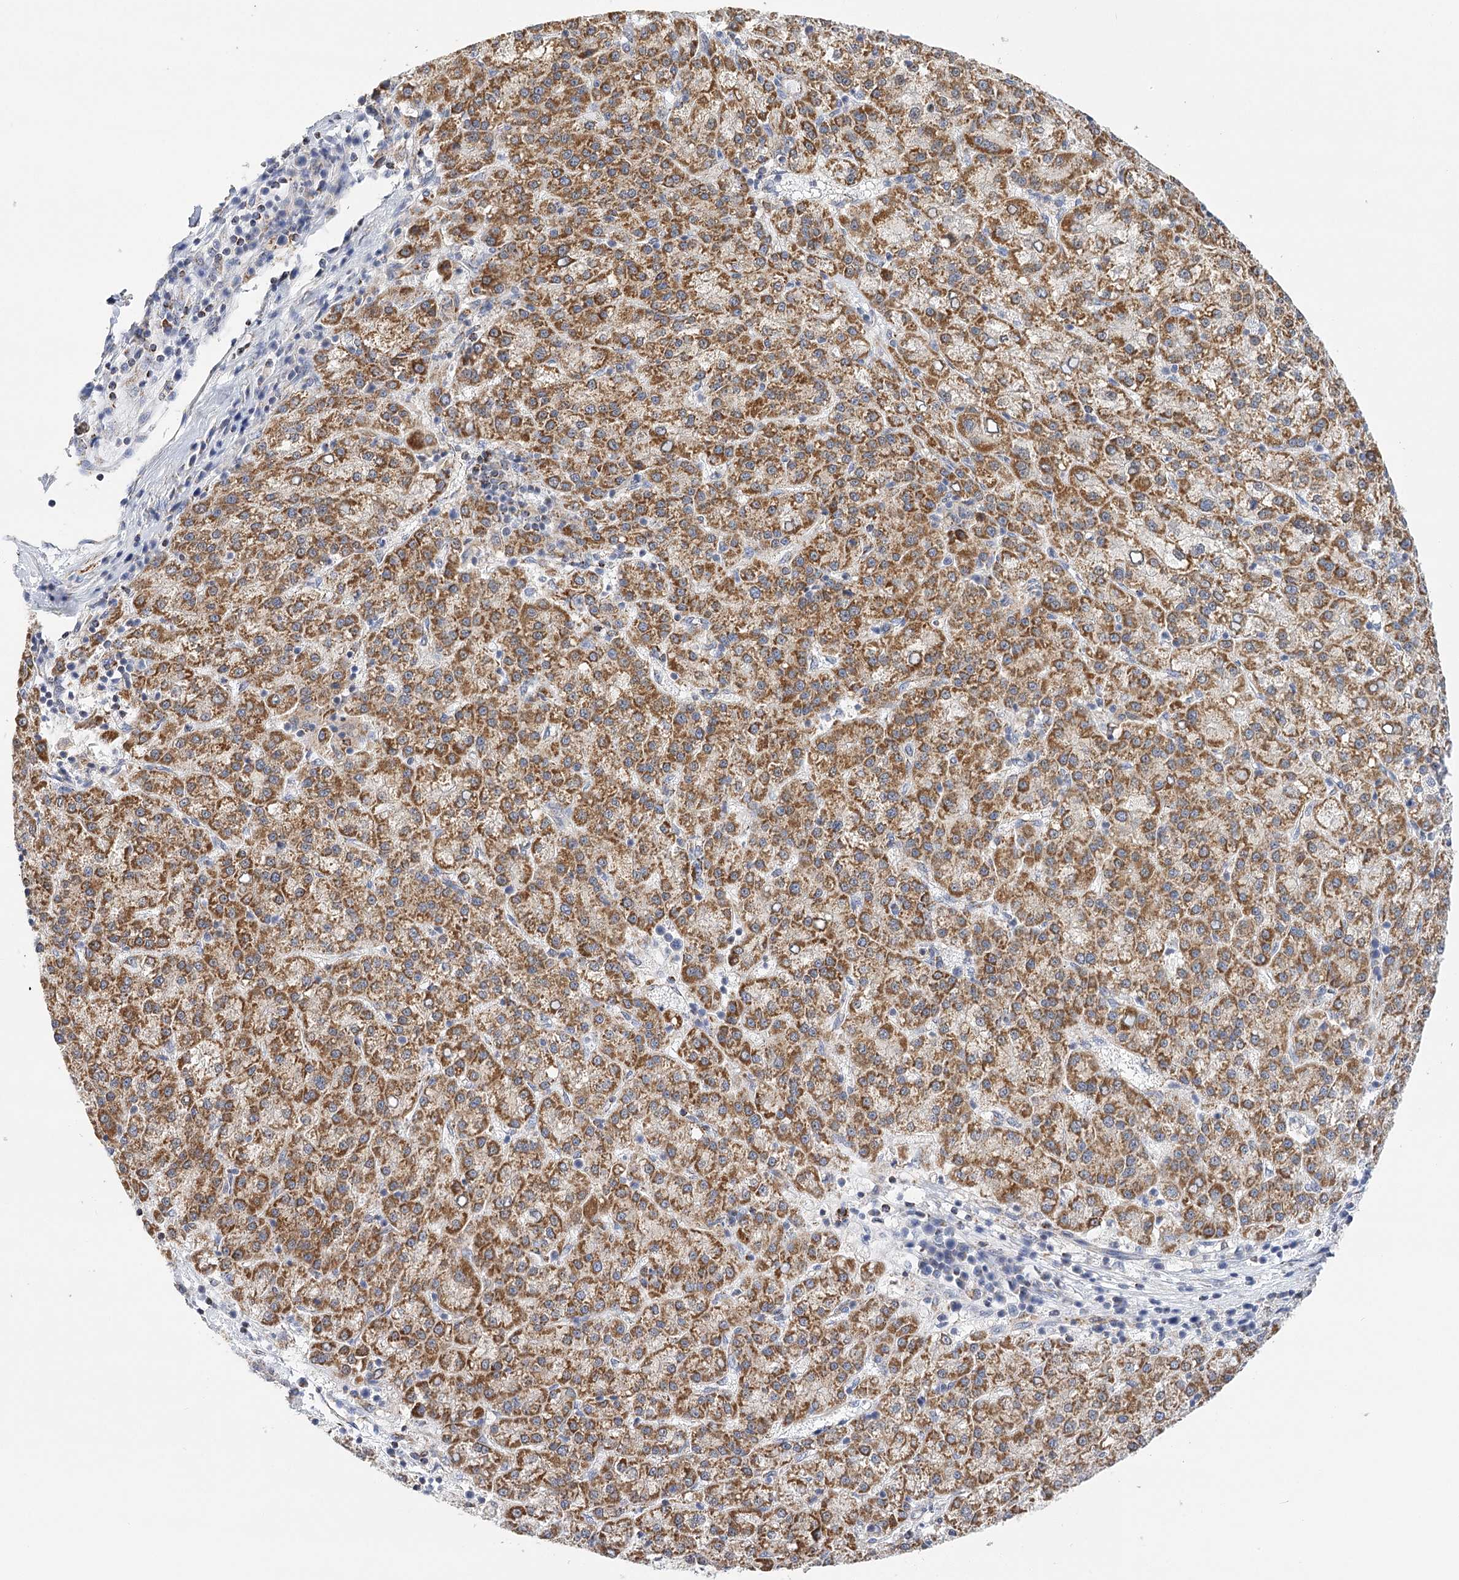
{"staining": {"intensity": "strong", "quantity": ">75%", "location": "cytoplasmic/membranous"}, "tissue": "liver cancer", "cell_type": "Tumor cells", "image_type": "cancer", "snomed": [{"axis": "morphology", "description": "Carcinoma, Hepatocellular, NOS"}, {"axis": "topography", "description": "Liver"}], "caption": "High-magnification brightfield microscopy of hepatocellular carcinoma (liver) stained with DAB (3,3'-diaminobenzidine) (brown) and counterstained with hematoxylin (blue). tumor cells exhibit strong cytoplasmic/membranous staining is identified in approximately>75% of cells. (IHC, brightfield microscopy, high magnification).", "gene": "LSS", "patient": {"sex": "female", "age": 58}}